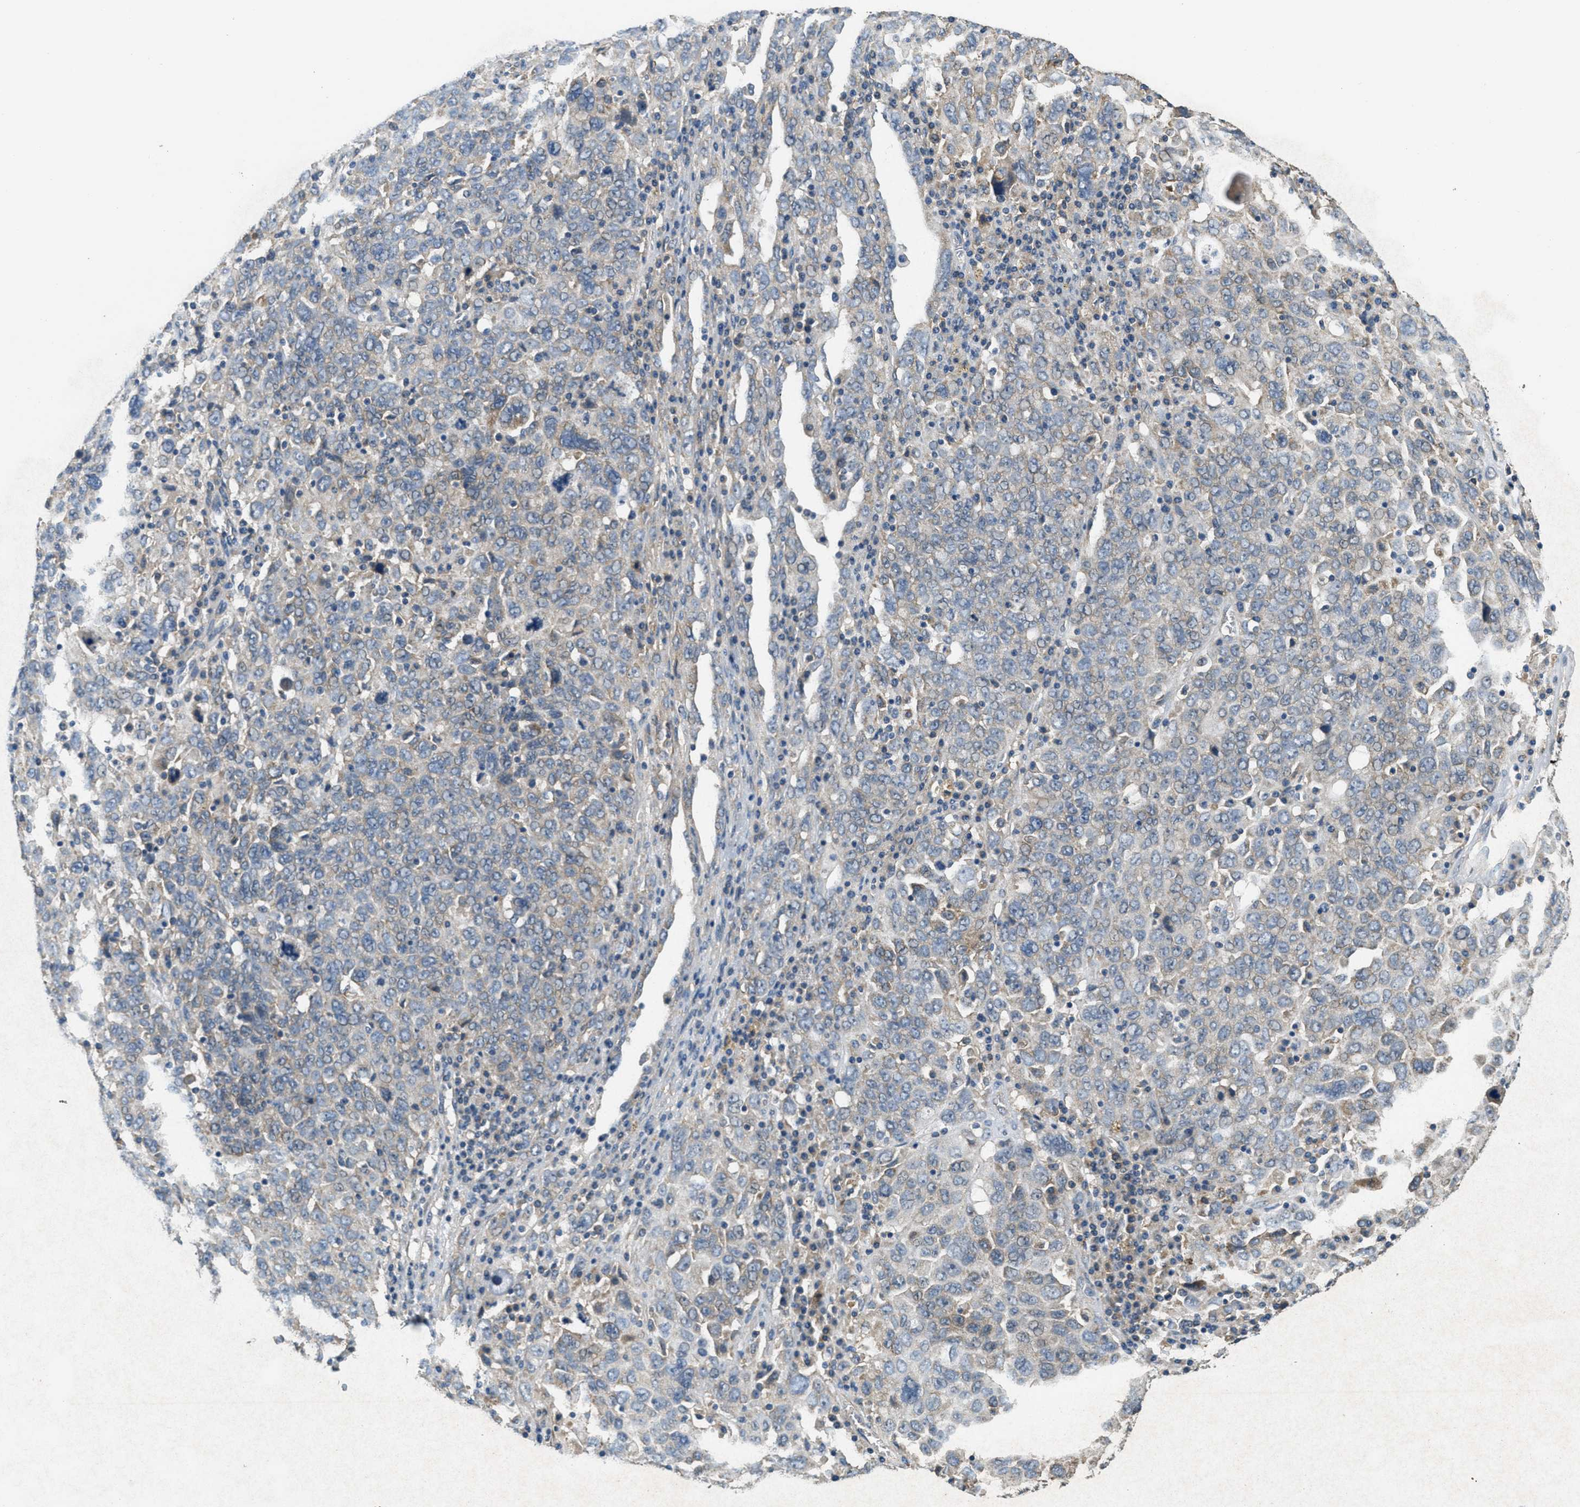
{"staining": {"intensity": "negative", "quantity": "none", "location": "none"}, "tissue": "ovarian cancer", "cell_type": "Tumor cells", "image_type": "cancer", "snomed": [{"axis": "morphology", "description": "Carcinoma, endometroid"}, {"axis": "topography", "description": "Ovary"}], "caption": "The histopathology image exhibits no staining of tumor cells in ovarian cancer.", "gene": "THBS2", "patient": {"sex": "female", "age": 62}}